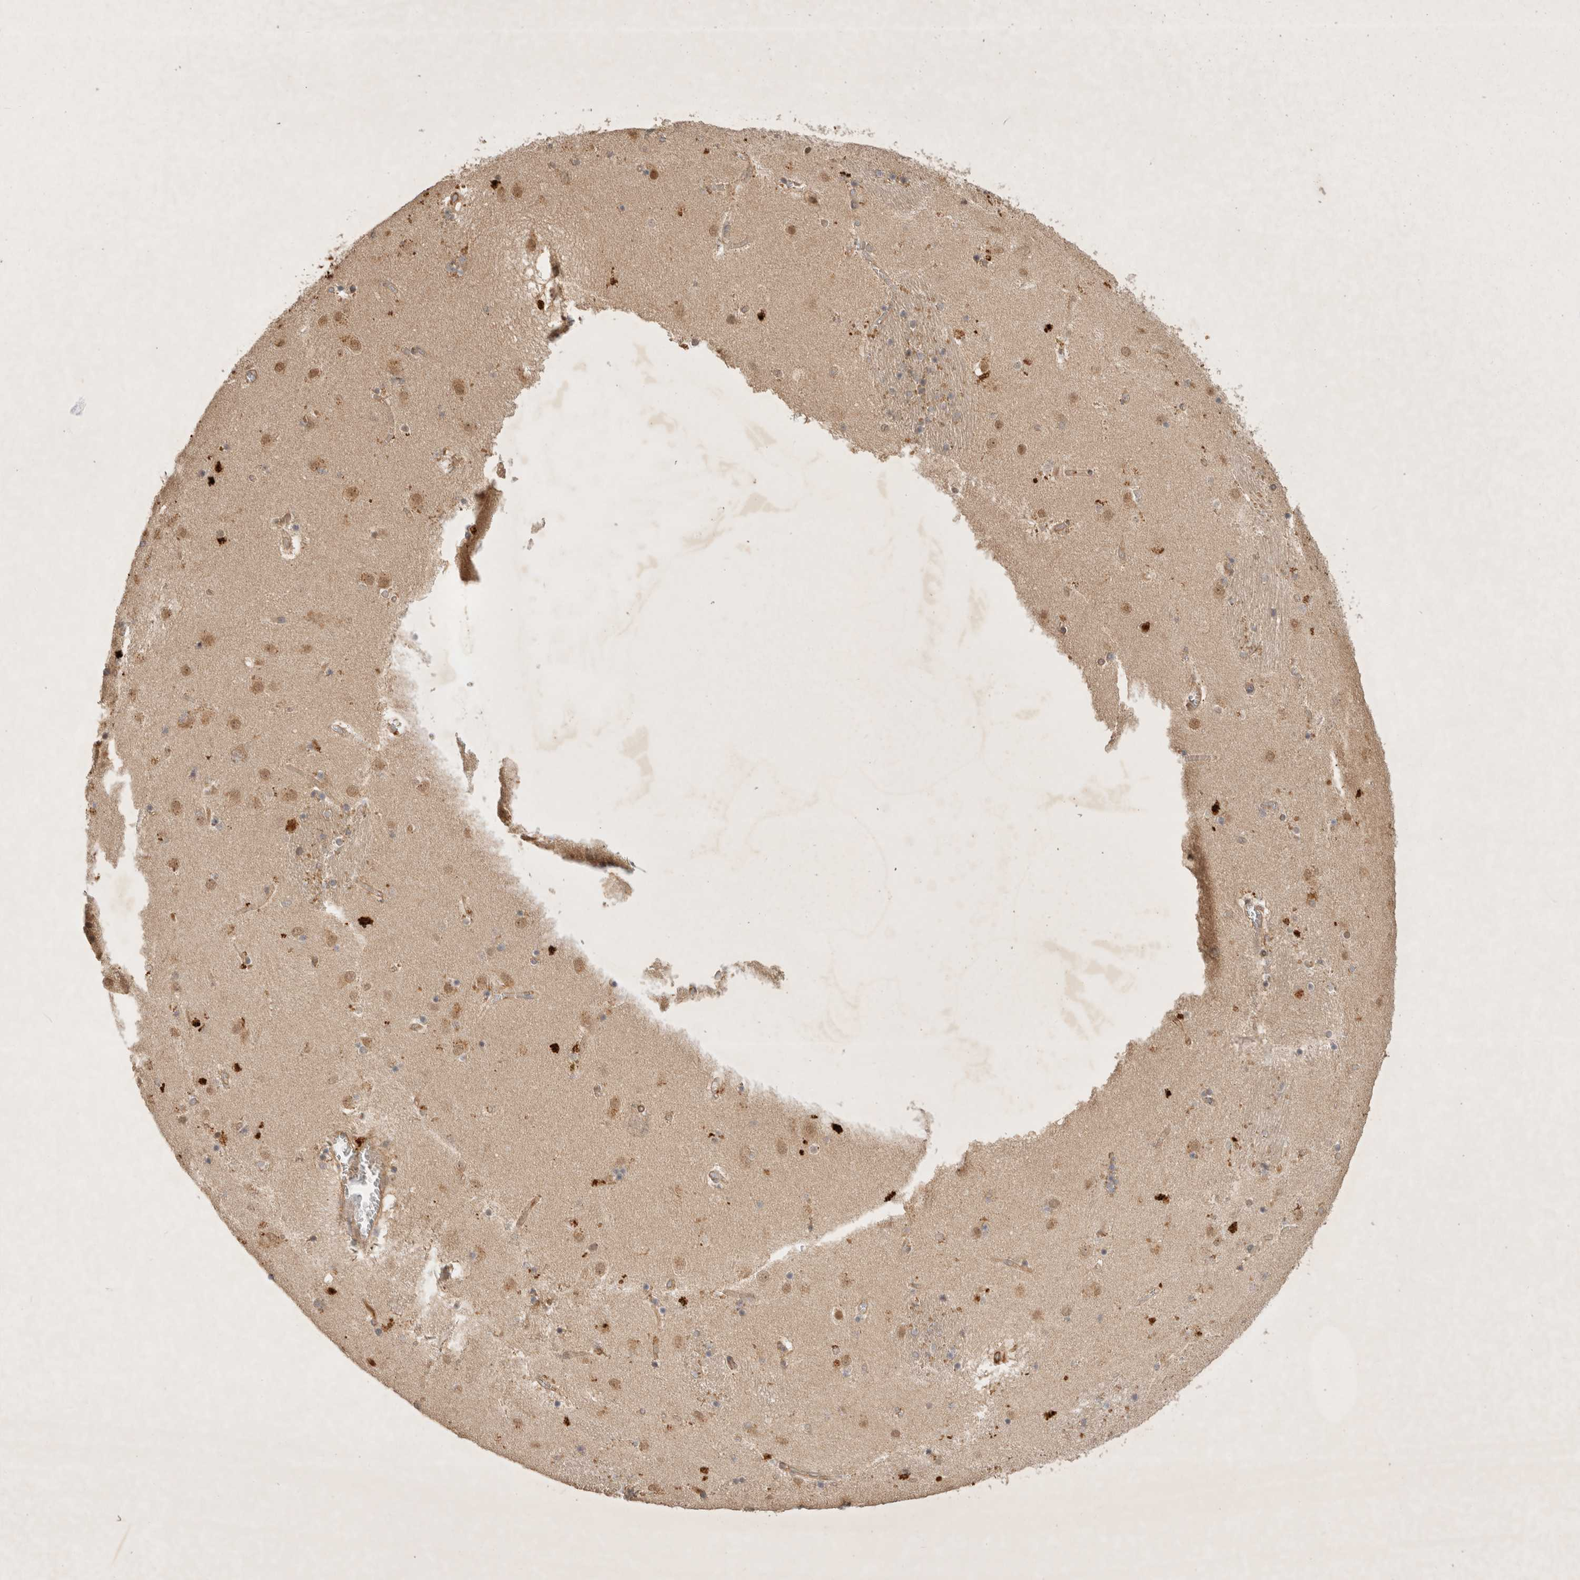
{"staining": {"intensity": "moderate", "quantity": "<25%", "location": "cytoplasmic/membranous"}, "tissue": "caudate", "cell_type": "Glial cells", "image_type": "normal", "snomed": [{"axis": "morphology", "description": "Normal tissue, NOS"}, {"axis": "topography", "description": "Lateral ventricle wall"}], "caption": "High-magnification brightfield microscopy of normal caudate stained with DAB (3,3'-diaminobenzidine) (brown) and counterstained with hematoxylin (blue). glial cells exhibit moderate cytoplasmic/membranous positivity is seen in approximately<25% of cells. The protein is shown in brown color, while the nuclei are stained blue.", "gene": "YES1", "patient": {"sex": "male", "age": 70}}